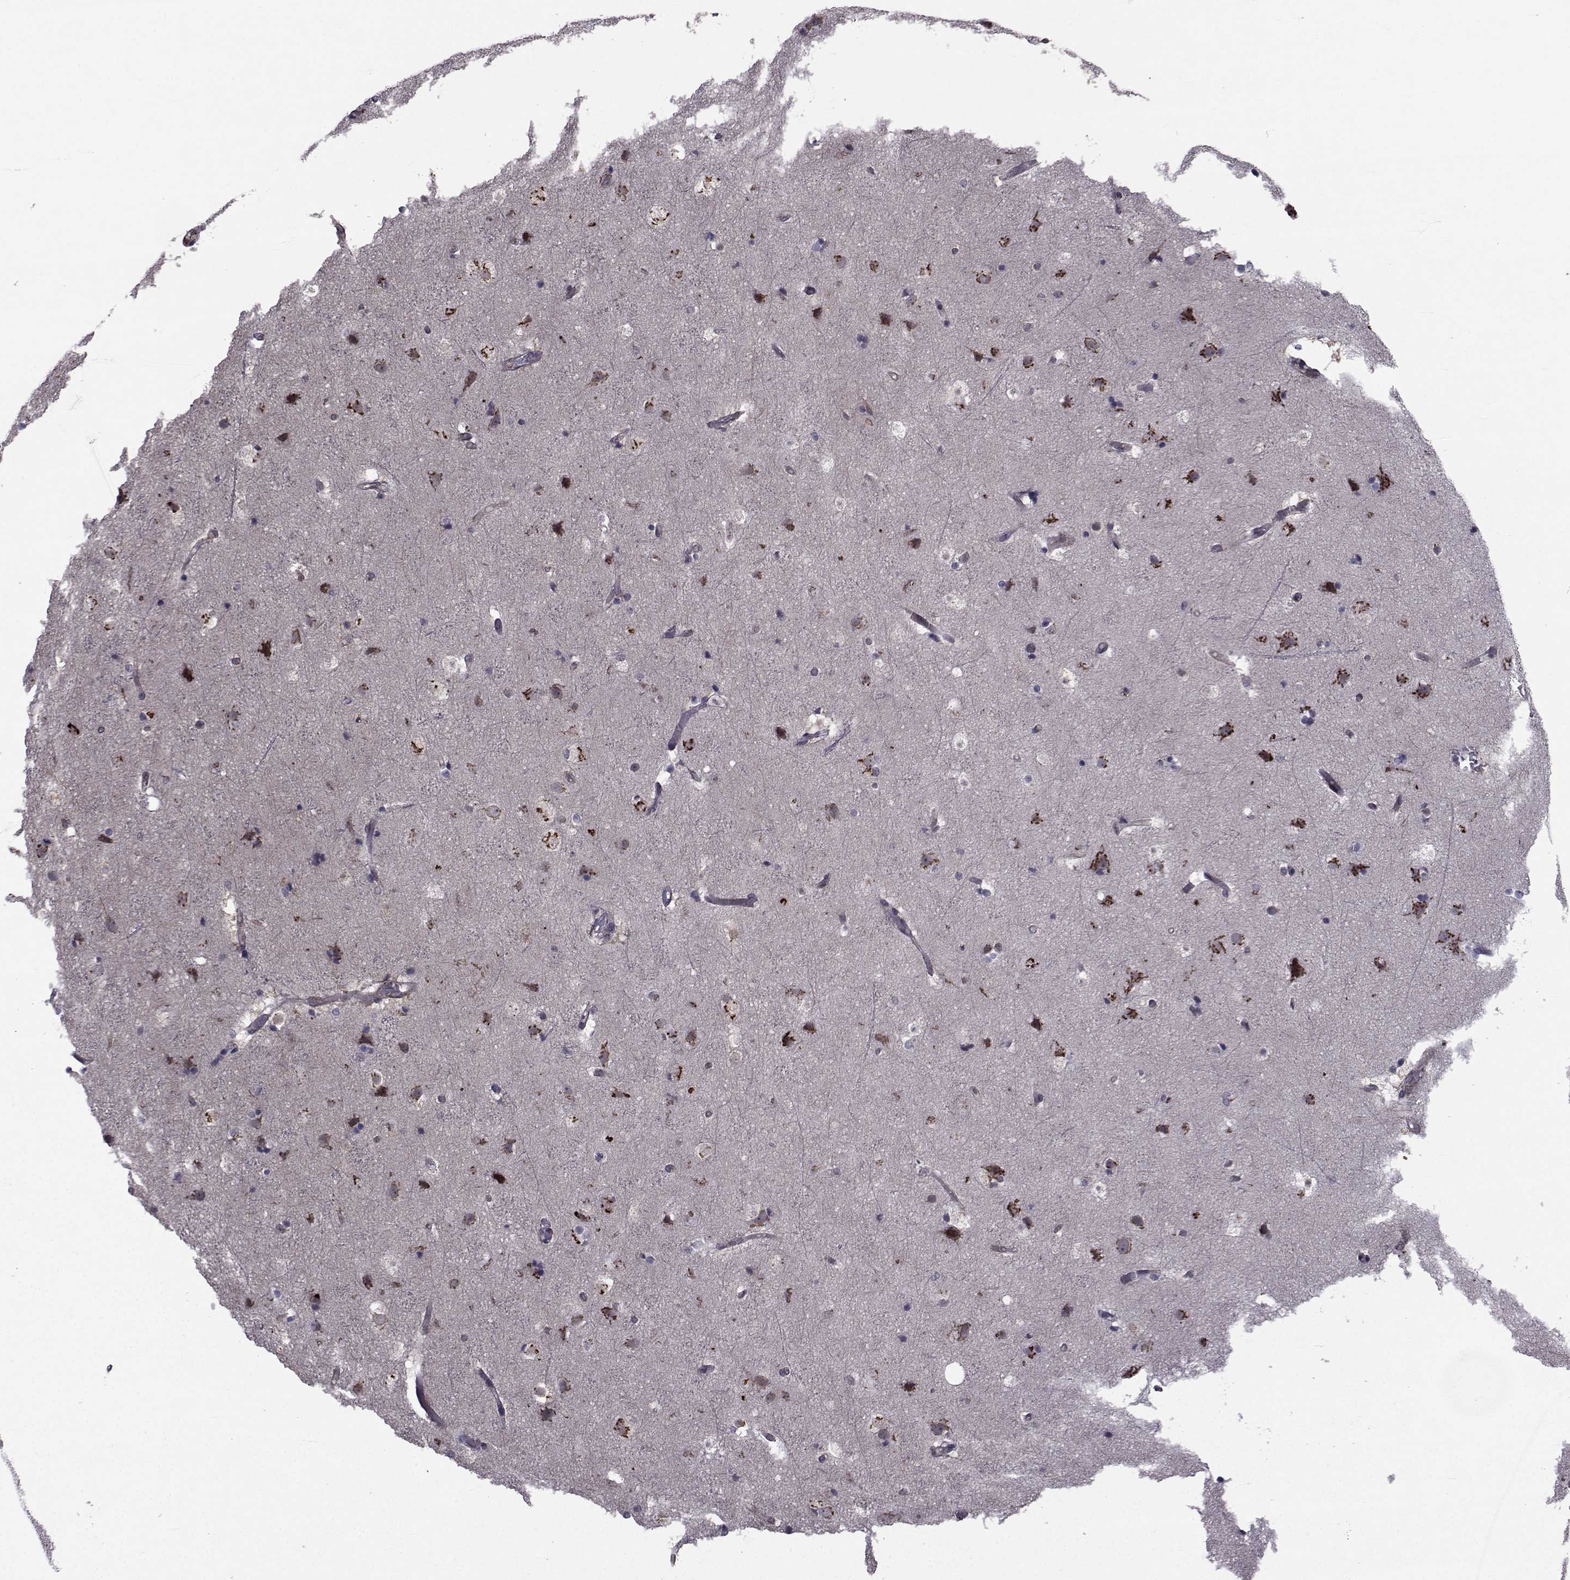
{"staining": {"intensity": "negative", "quantity": "none", "location": "none"}, "tissue": "cerebral cortex", "cell_type": "Endothelial cells", "image_type": "normal", "snomed": [{"axis": "morphology", "description": "Normal tissue, NOS"}, {"axis": "topography", "description": "Cerebral cortex"}], "caption": "IHC photomicrograph of unremarkable cerebral cortex: cerebral cortex stained with DAB displays no significant protein positivity in endothelial cells. Brightfield microscopy of immunohistochemistry stained with DAB (brown) and hematoxylin (blue), captured at high magnification.", "gene": "ATP6V1C2", "patient": {"sex": "female", "age": 52}}